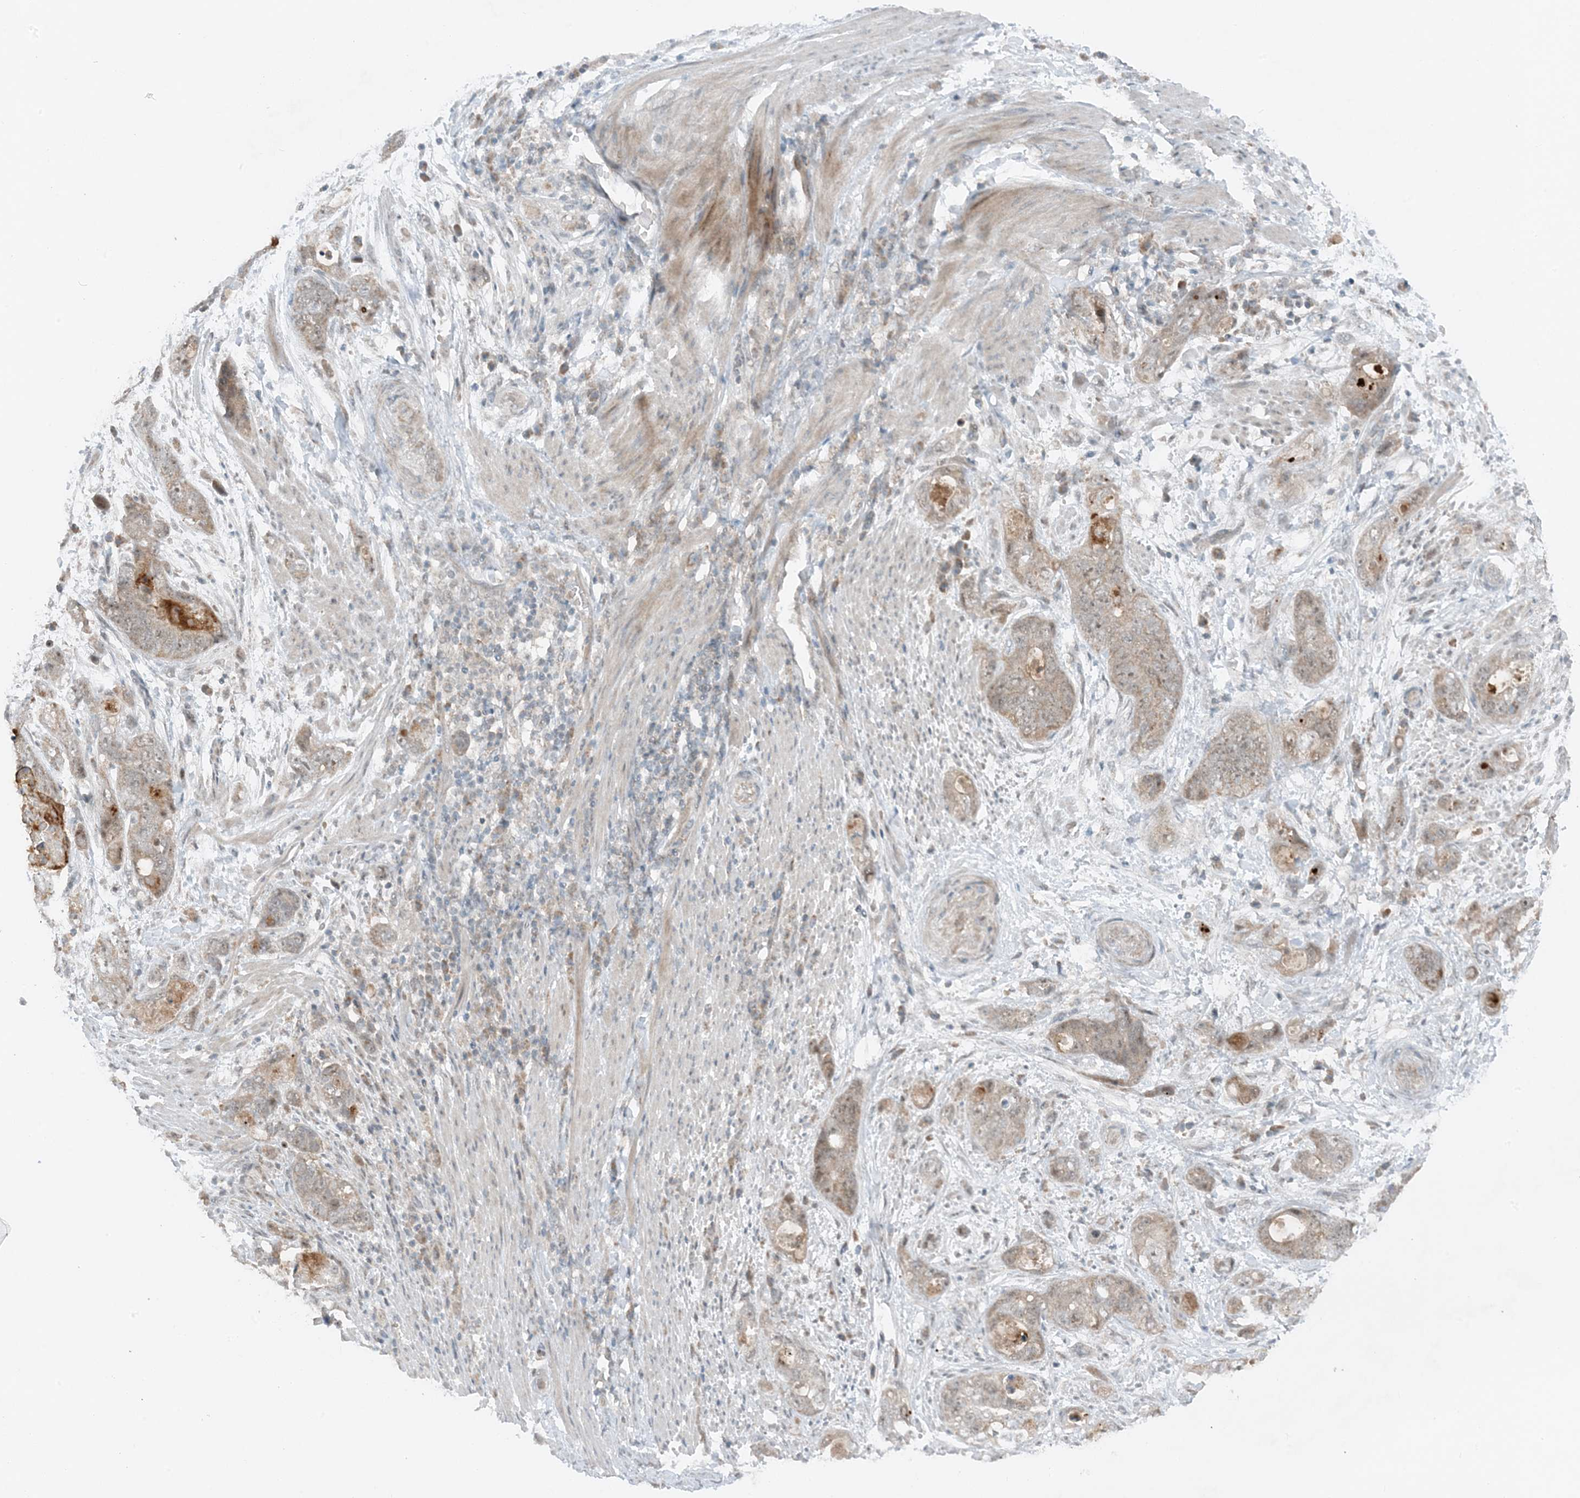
{"staining": {"intensity": "weak", "quantity": ">75%", "location": "cytoplasmic/membranous"}, "tissue": "stomach cancer", "cell_type": "Tumor cells", "image_type": "cancer", "snomed": [{"axis": "morphology", "description": "Adenocarcinoma, NOS"}, {"axis": "topography", "description": "Stomach"}], "caption": "Protein staining by IHC shows weak cytoplasmic/membranous positivity in about >75% of tumor cells in stomach adenocarcinoma.", "gene": "MITD1", "patient": {"sex": "female", "age": 89}}